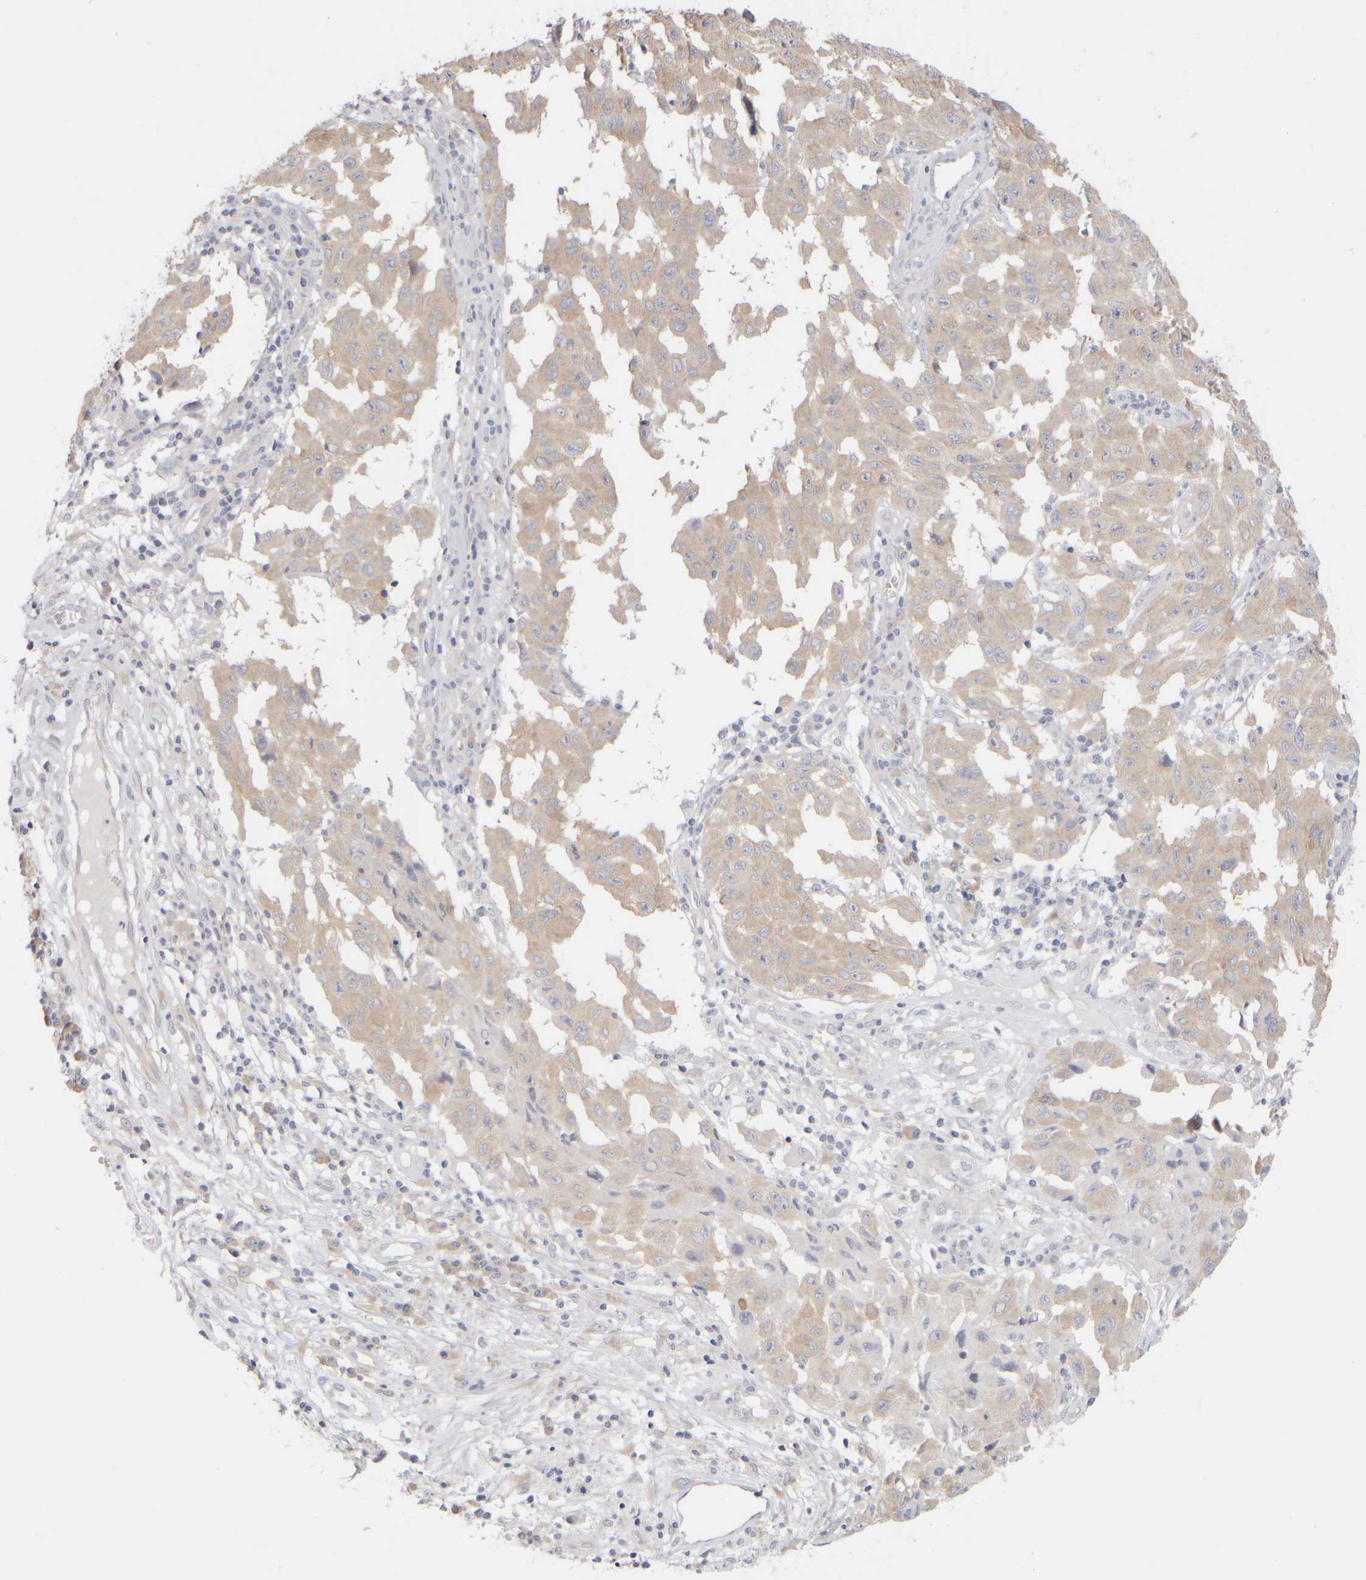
{"staining": {"intensity": "weak", "quantity": "25%-75%", "location": "cytoplasmic/membranous"}, "tissue": "melanoma", "cell_type": "Tumor cells", "image_type": "cancer", "snomed": [{"axis": "morphology", "description": "Malignant melanoma, NOS"}, {"axis": "topography", "description": "Skin"}], "caption": "Human melanoma stained for a protein (brown) demonstrates weak cytoplasmic/membranous positive expression in about 25%-75% of tumor cells.", "gene": "GOPC", "patient": {"sex": "male", "age": 30}}